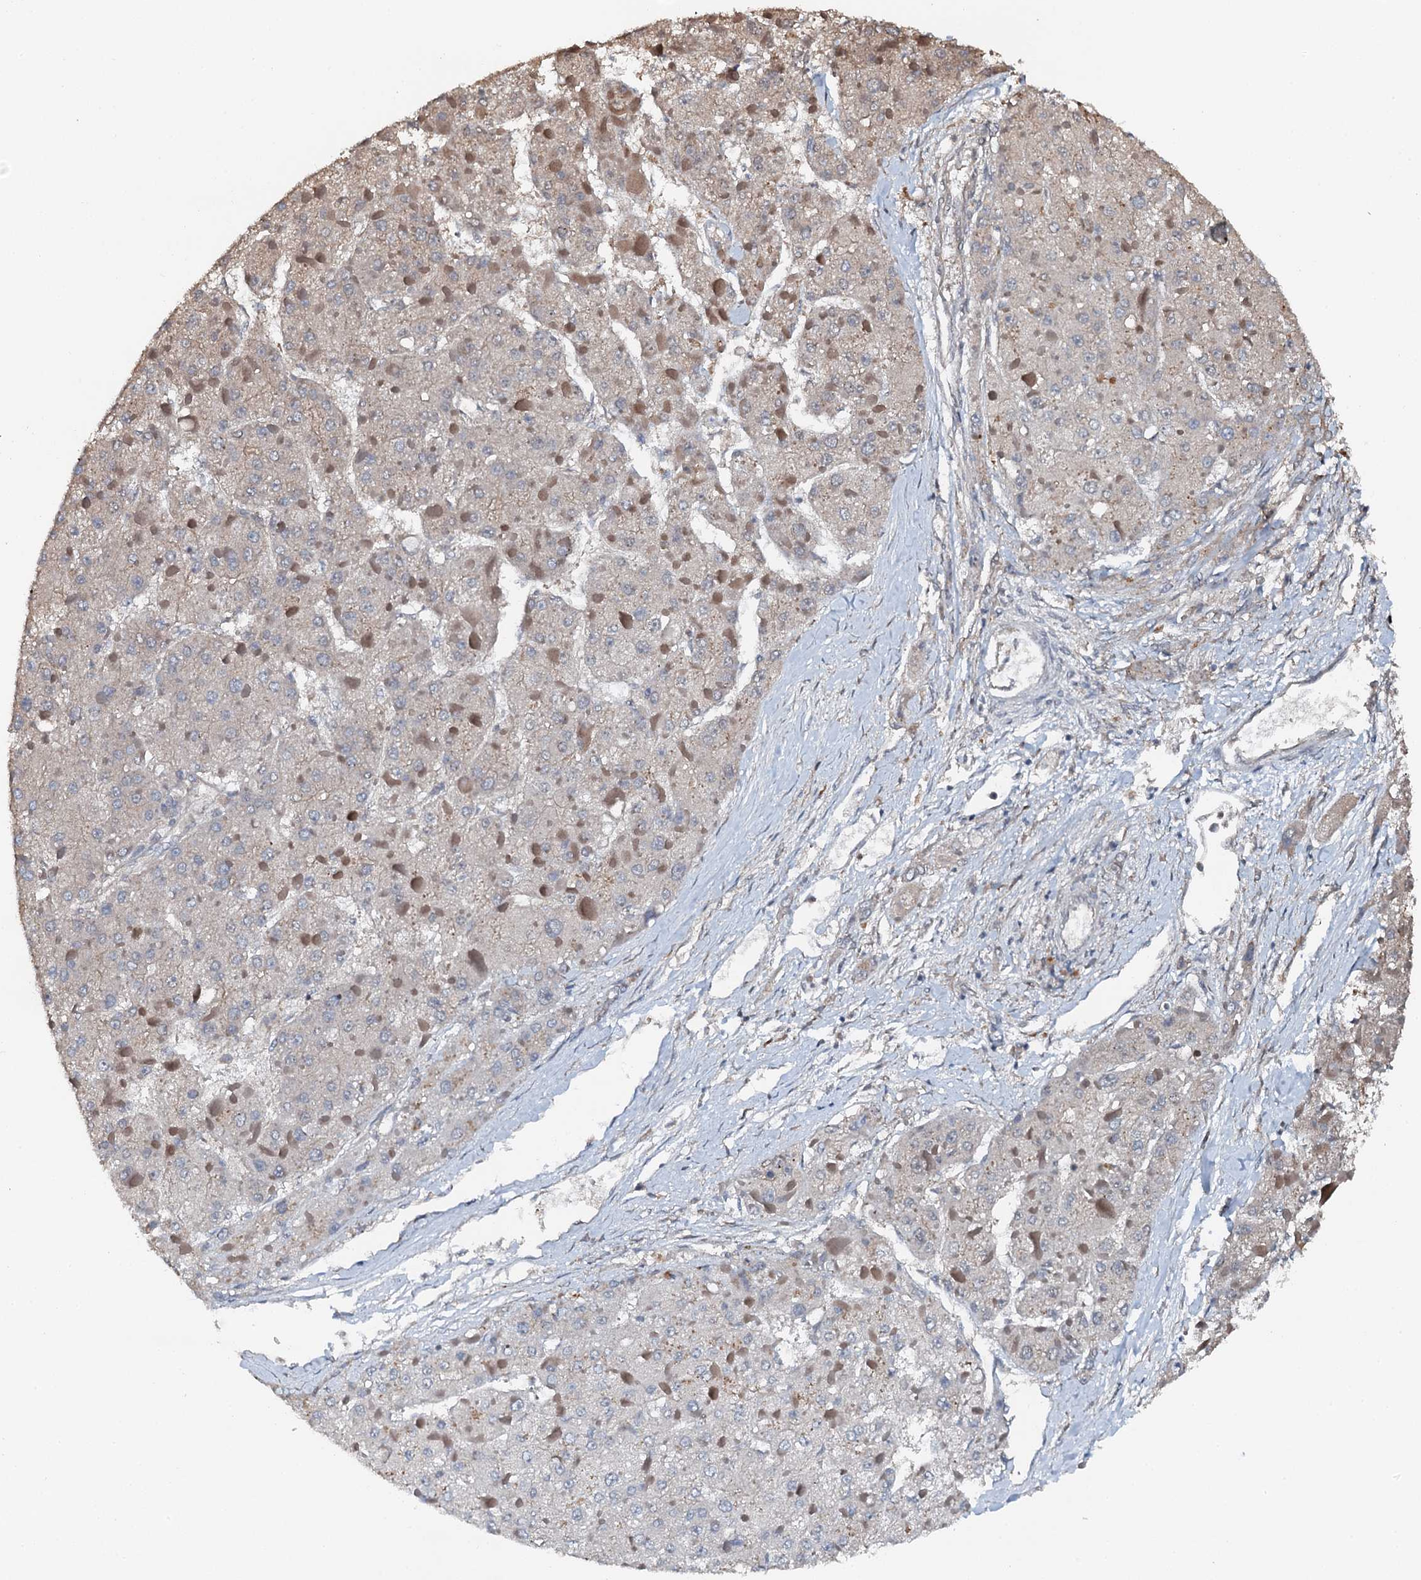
{"staining": {"intensity": "negative", "quantity": "none", "location": "none"}, "tissue": "liver cancer", "cell_type": "Tumor cells", "image_type": "cancer", "snomed": [{"axis": "morphology", "description": "Carcinoma, Hepatocellular, NOS"}, {"axis": "topography", "description": "Liver"}], "caption": "Tumor cells are negative for brown protein staining in liver cancer.", "gene": "FLYWCH1", "patient": {"sex": "female", "age": 73}}